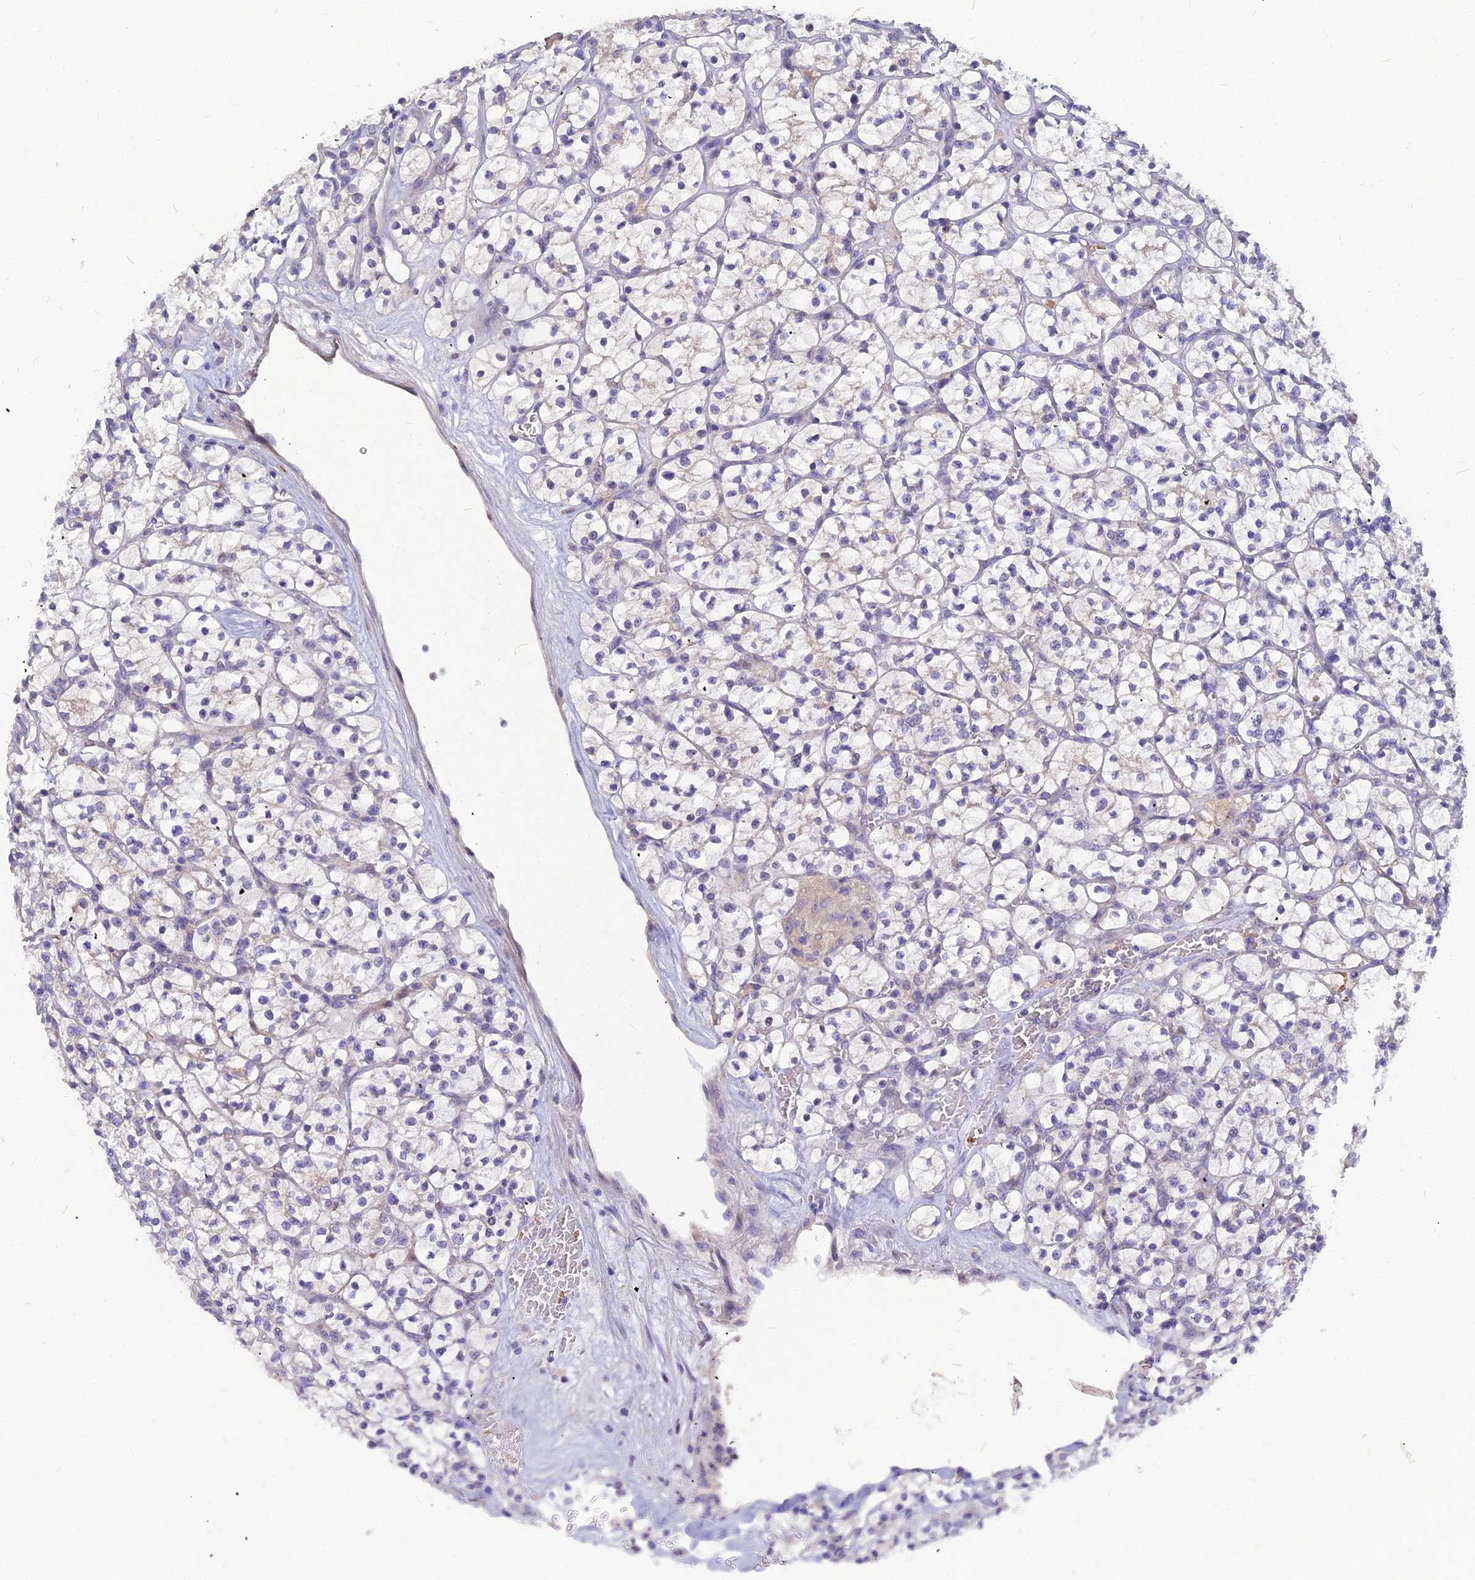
{"staining": {"intensity": "negative", "quantity": "none", "location": "none"}, "tissue": "renal cancer", "cell_type": "Tumor cells", "image_type": "cancer", "snomed": [{"axis": "morphology", "description": "Adenocarcinoma, NOS"}, {"axis": "topography", "description": "Kidney"}], "caption": "This is a photomicrograph of immunohistochemistry (IHC) staining of renal cancer (adenocarcinoma), which shows no staining in tumor cells.", "gene": "DMRTA1", "patient": {"sex": "female", "age": 64}}